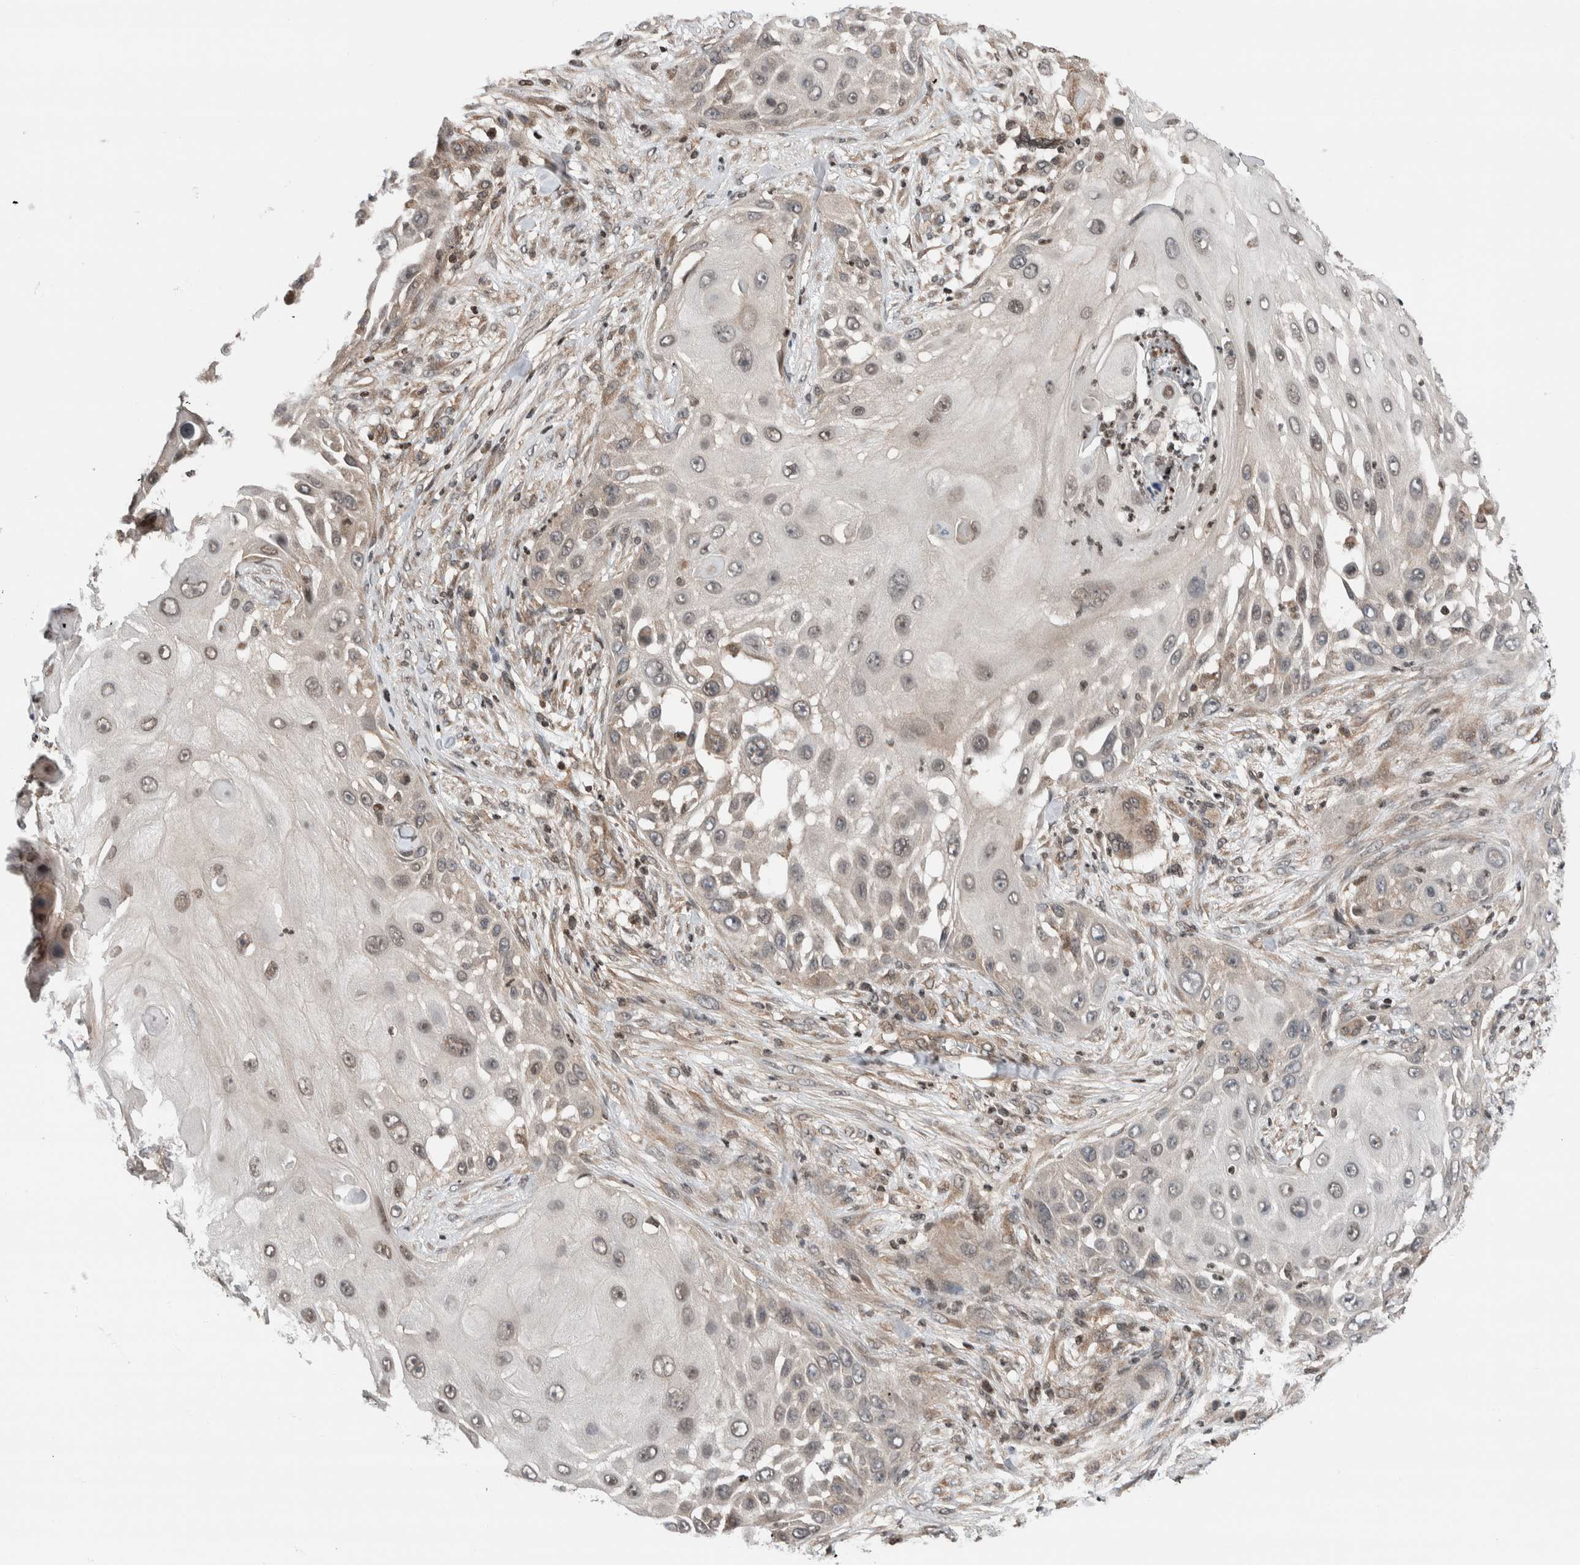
{"staining": {"intensity": "weak", "quantity": "<25%", "location": "nuclear"}, "tissue": "skin cancer", "cell_type": "Tumor cells", "image_type": "cancer", "snomed": [{"axis": "morphology", "description": "Squamous cell carcinoma, NOS"}, {"axis": "topography", "description": "Skin"}], "caption": "Protein analysis of skin squamous cell carcinoma exhibits no significant expression in tumor cells.", "gene": "NPLOC4", "patient": {"sex": "female", "age": 44}}